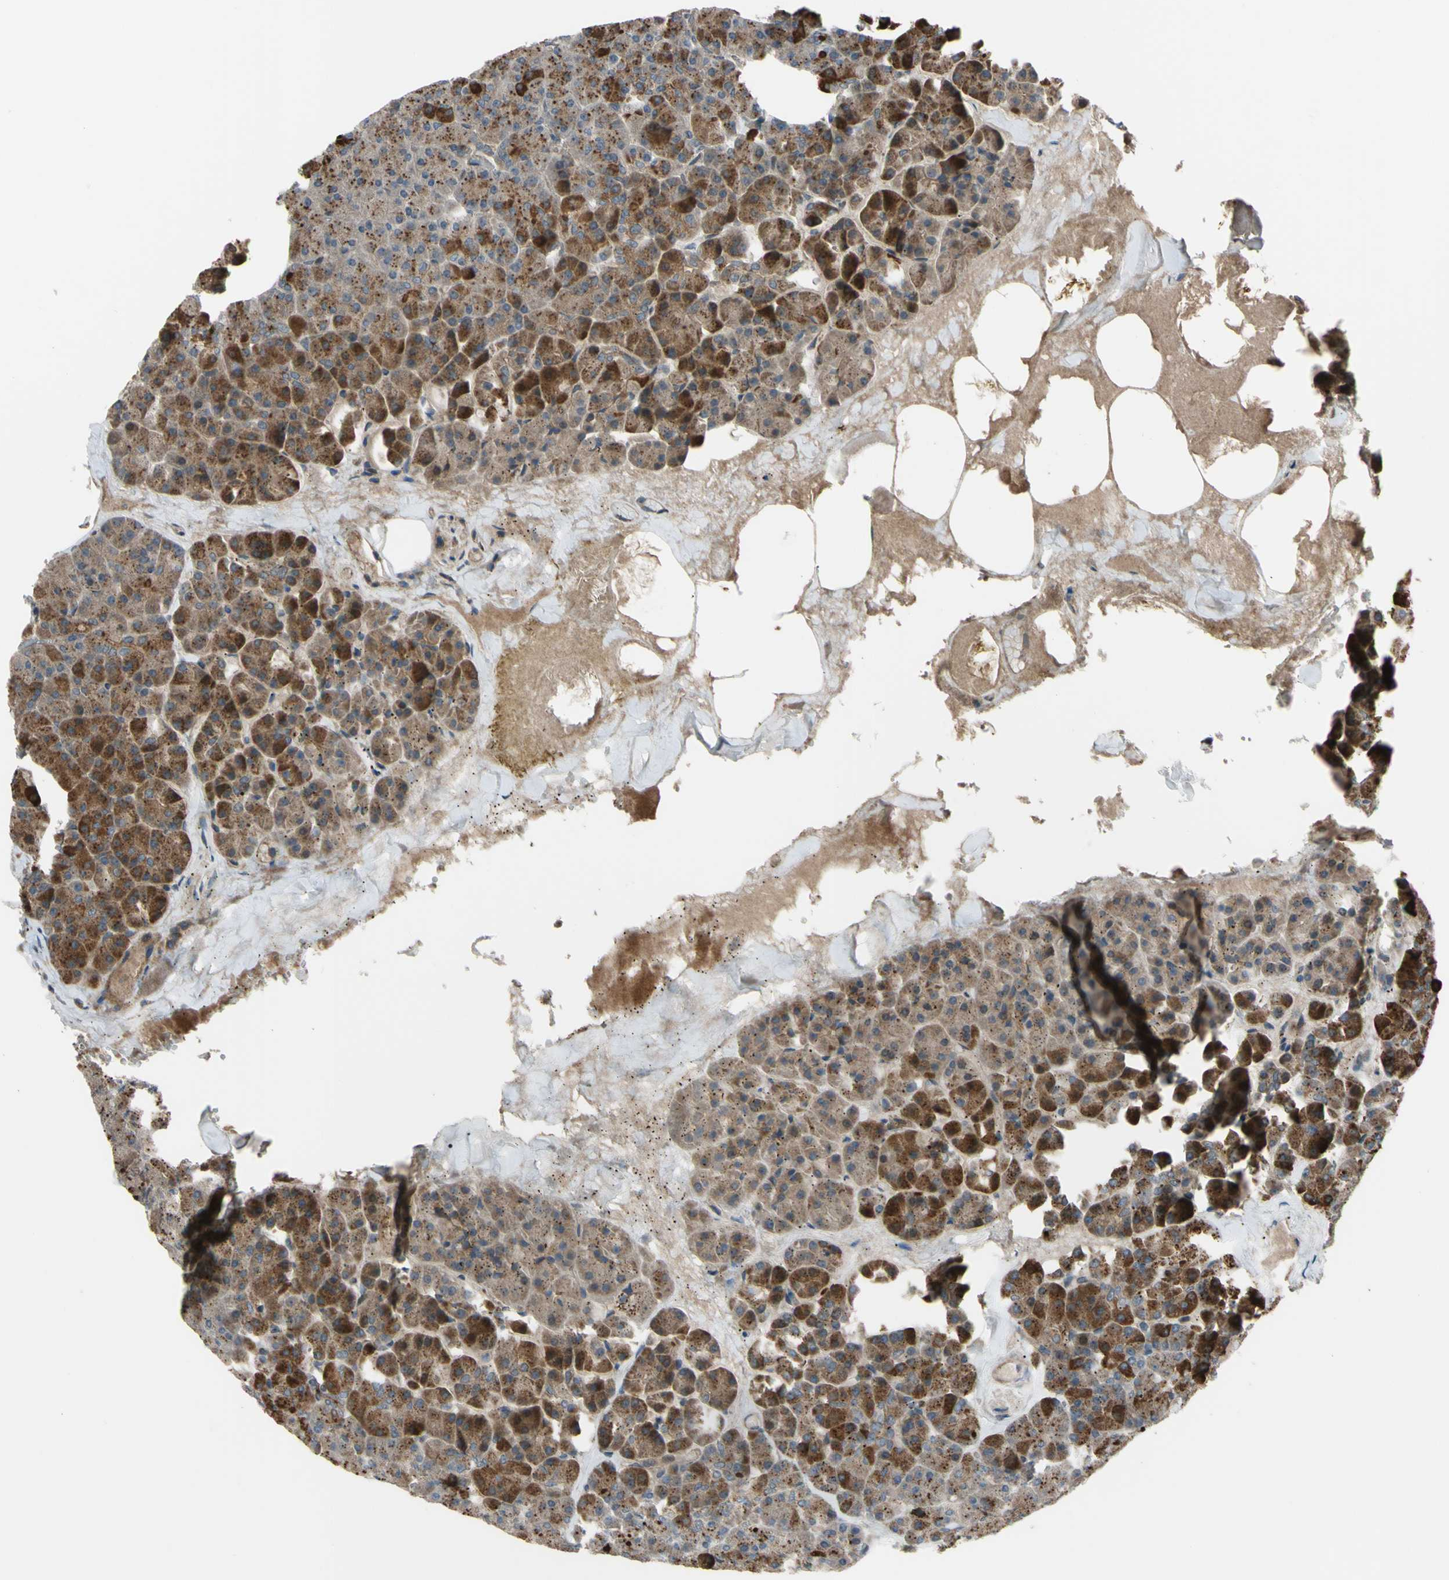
{"staining": {"intensity": "moderate", "quantity": ">75%", "location": "cytoplasmic/membranous"}, "tissue": "pancreas", "cell_type": "Exocrine glandular cells", "image_type": "normal", "snomed": [{"axis": "morphology", "description": "Normal tissue, NOS"}, {"axis": "topography", "description": "Pancreas"}], "caption": "A high-resolution image shows immunohistochemistry (IHC) staining of benign pancreas, which reveals moderate cytoplasmic/membranous staining in about >75% of exocrine glandular cells. The protein is stained brown, and the nuclei are stained in blue (DAB (3,3'-diaminobenzidine) IHC with brightfield microscopy, high magnification).", "gene": "FLII", "patient": {"sex": "female", "age": 35}}